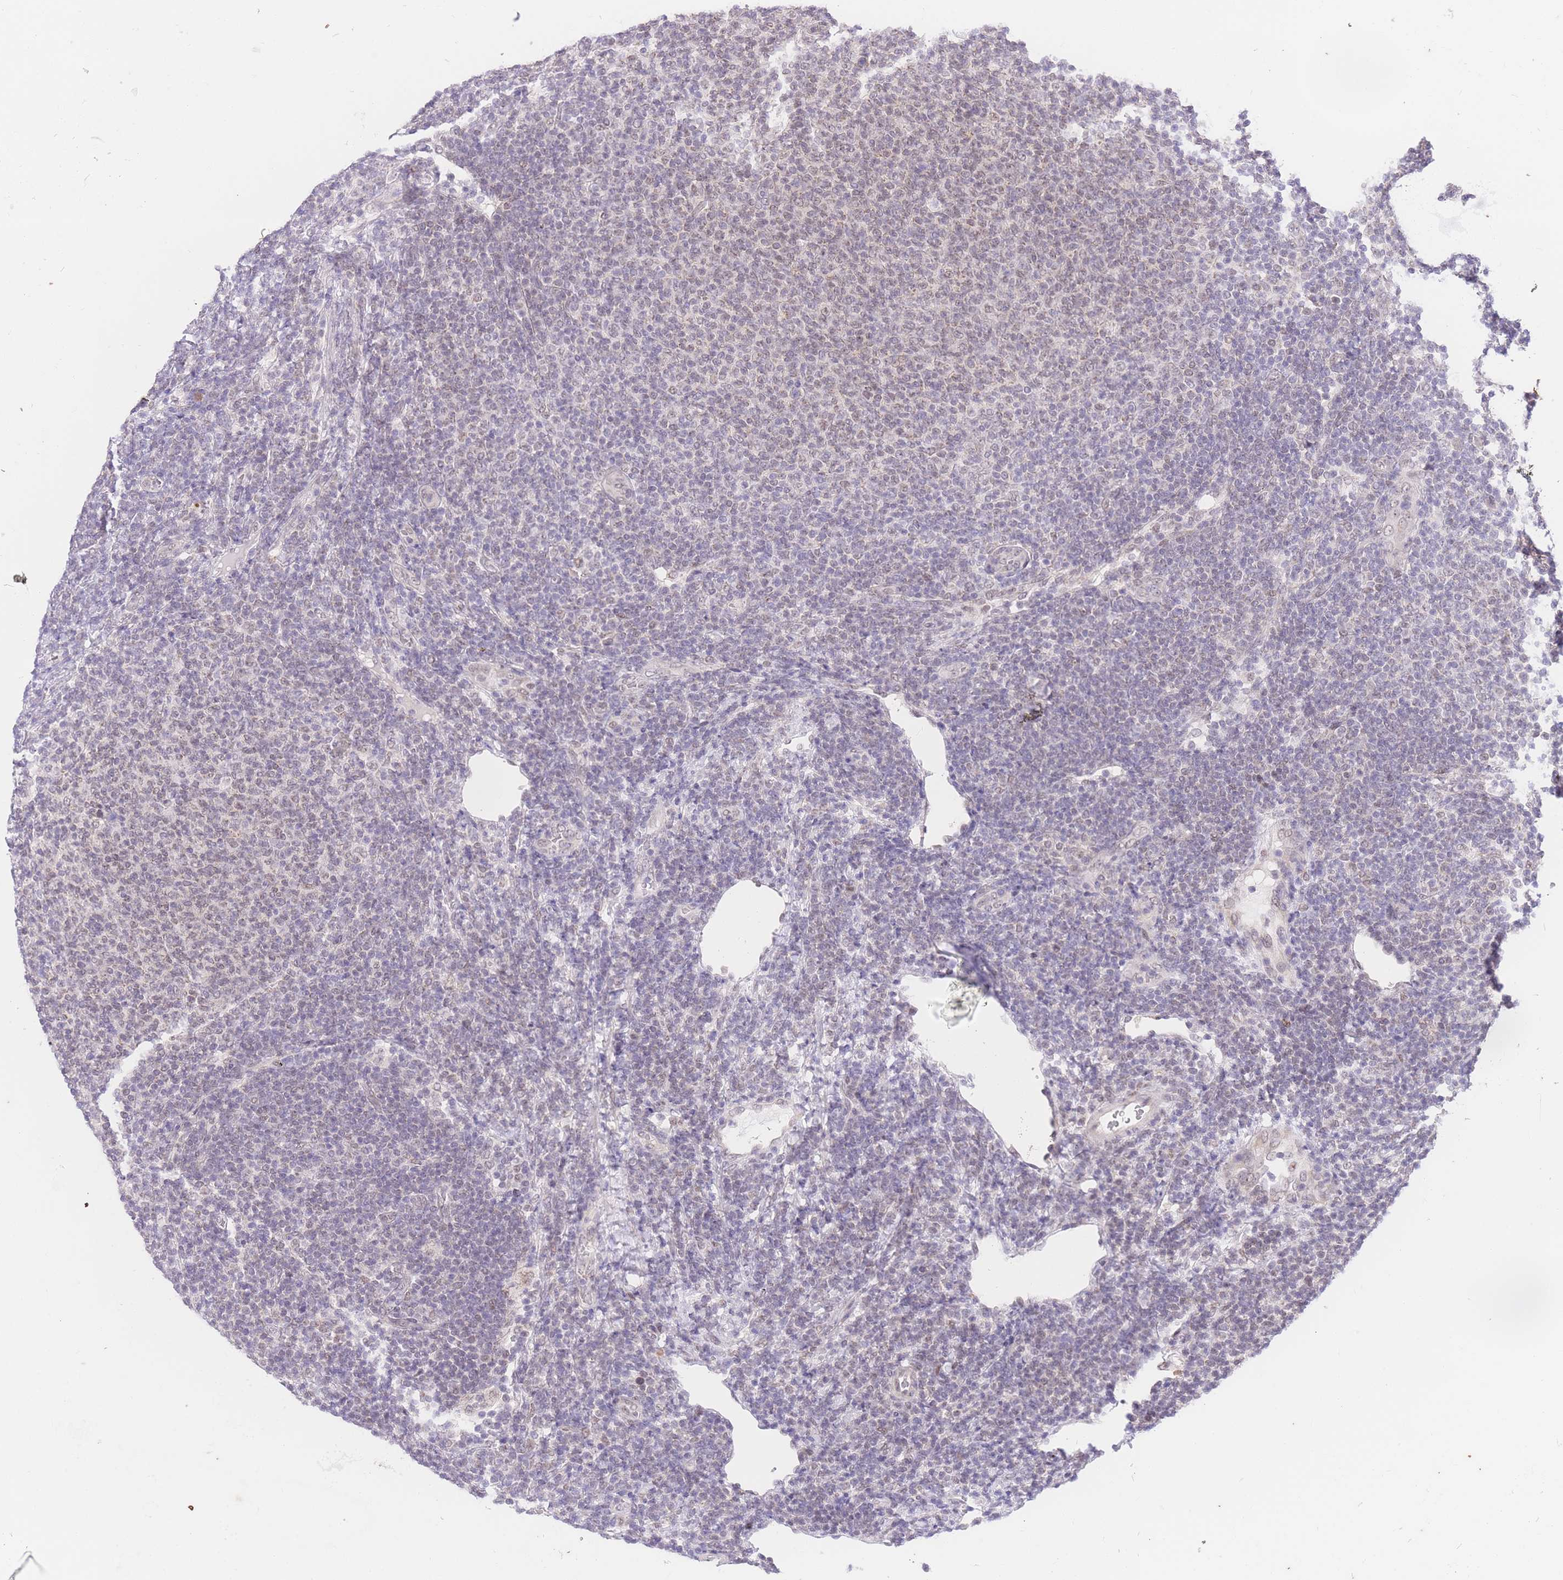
{"staining": {"intensity": "weak", "quantity": ">75%", "location": "nuclear"}, "tissue": "lymphoma", "cell_type": "Tumor cells", "image_type": "cancer", "snomed": [{"axis": "morphology", "description": "Malignant lymphoma, non-Hodgkin's type, Low grade"}, {"axis": "topography", "description": "Lymph node"}], "caption": "Immunohistochemical staining of malignant lymphoma, non-Hodgkin's type (low-grade) exhibits weak nuclear protein expression in about >75% of tumor cells. Nuclei are stained in blue.", "gene": "UBXN7", "patient": {"sex": "male", "age": 66}}